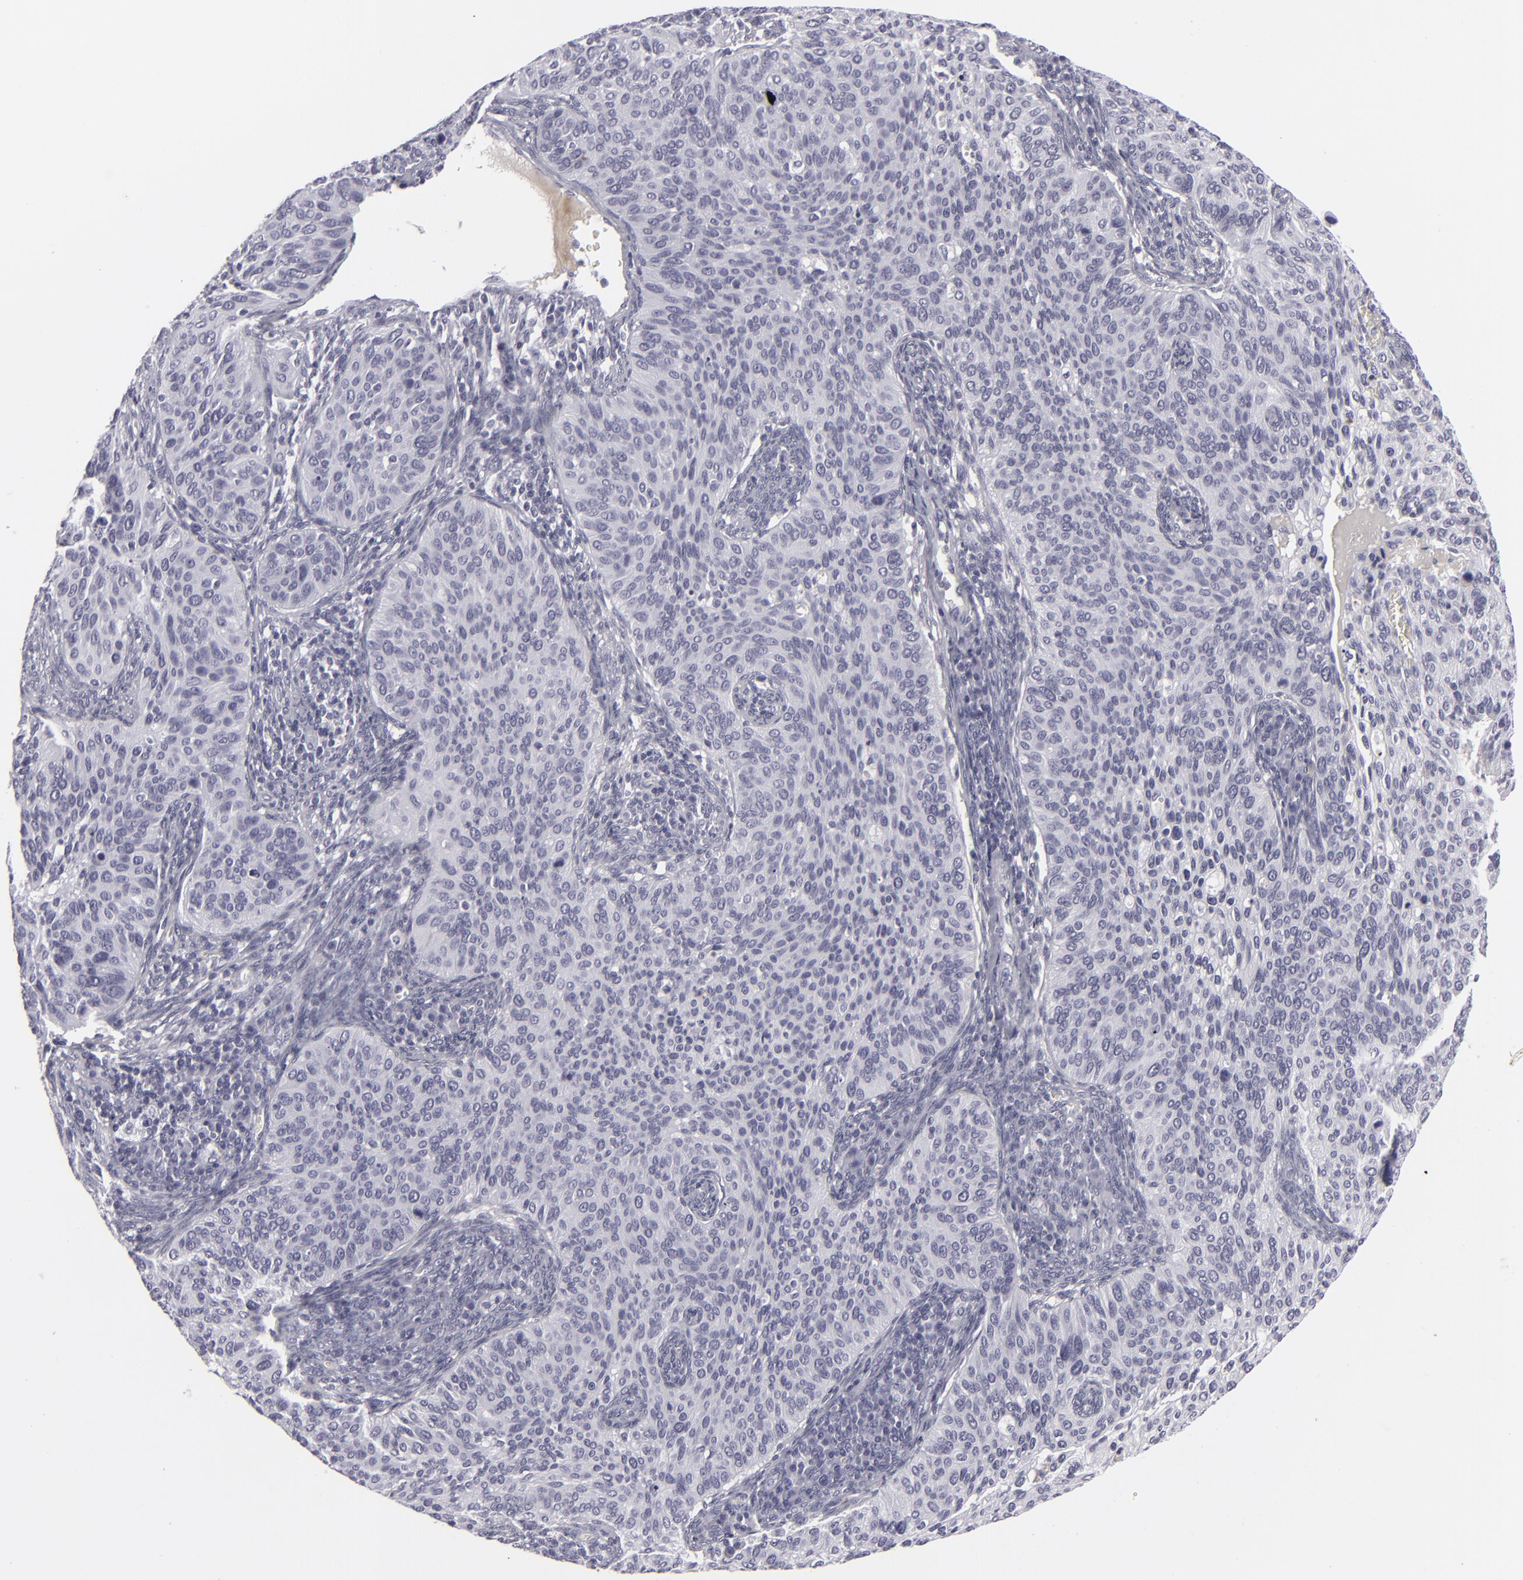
{"staining": {"intensity": "negative", "quantity": "none", "location": "none"}, "tissue": "cervical cancer", "cell_type": "Tumor cells", "image_type": "cancer", "snomed": [{"axis": "morphology", "description": "Adenocarcinoma, NOS"}, {"axis": "topography", "description": "Cervix"}], "caption": "This is an IHC image of cervical cancer. There is no positivity in tumor cells.", "gene": "C9", "patient": {"sex": "female", "age": 29}}